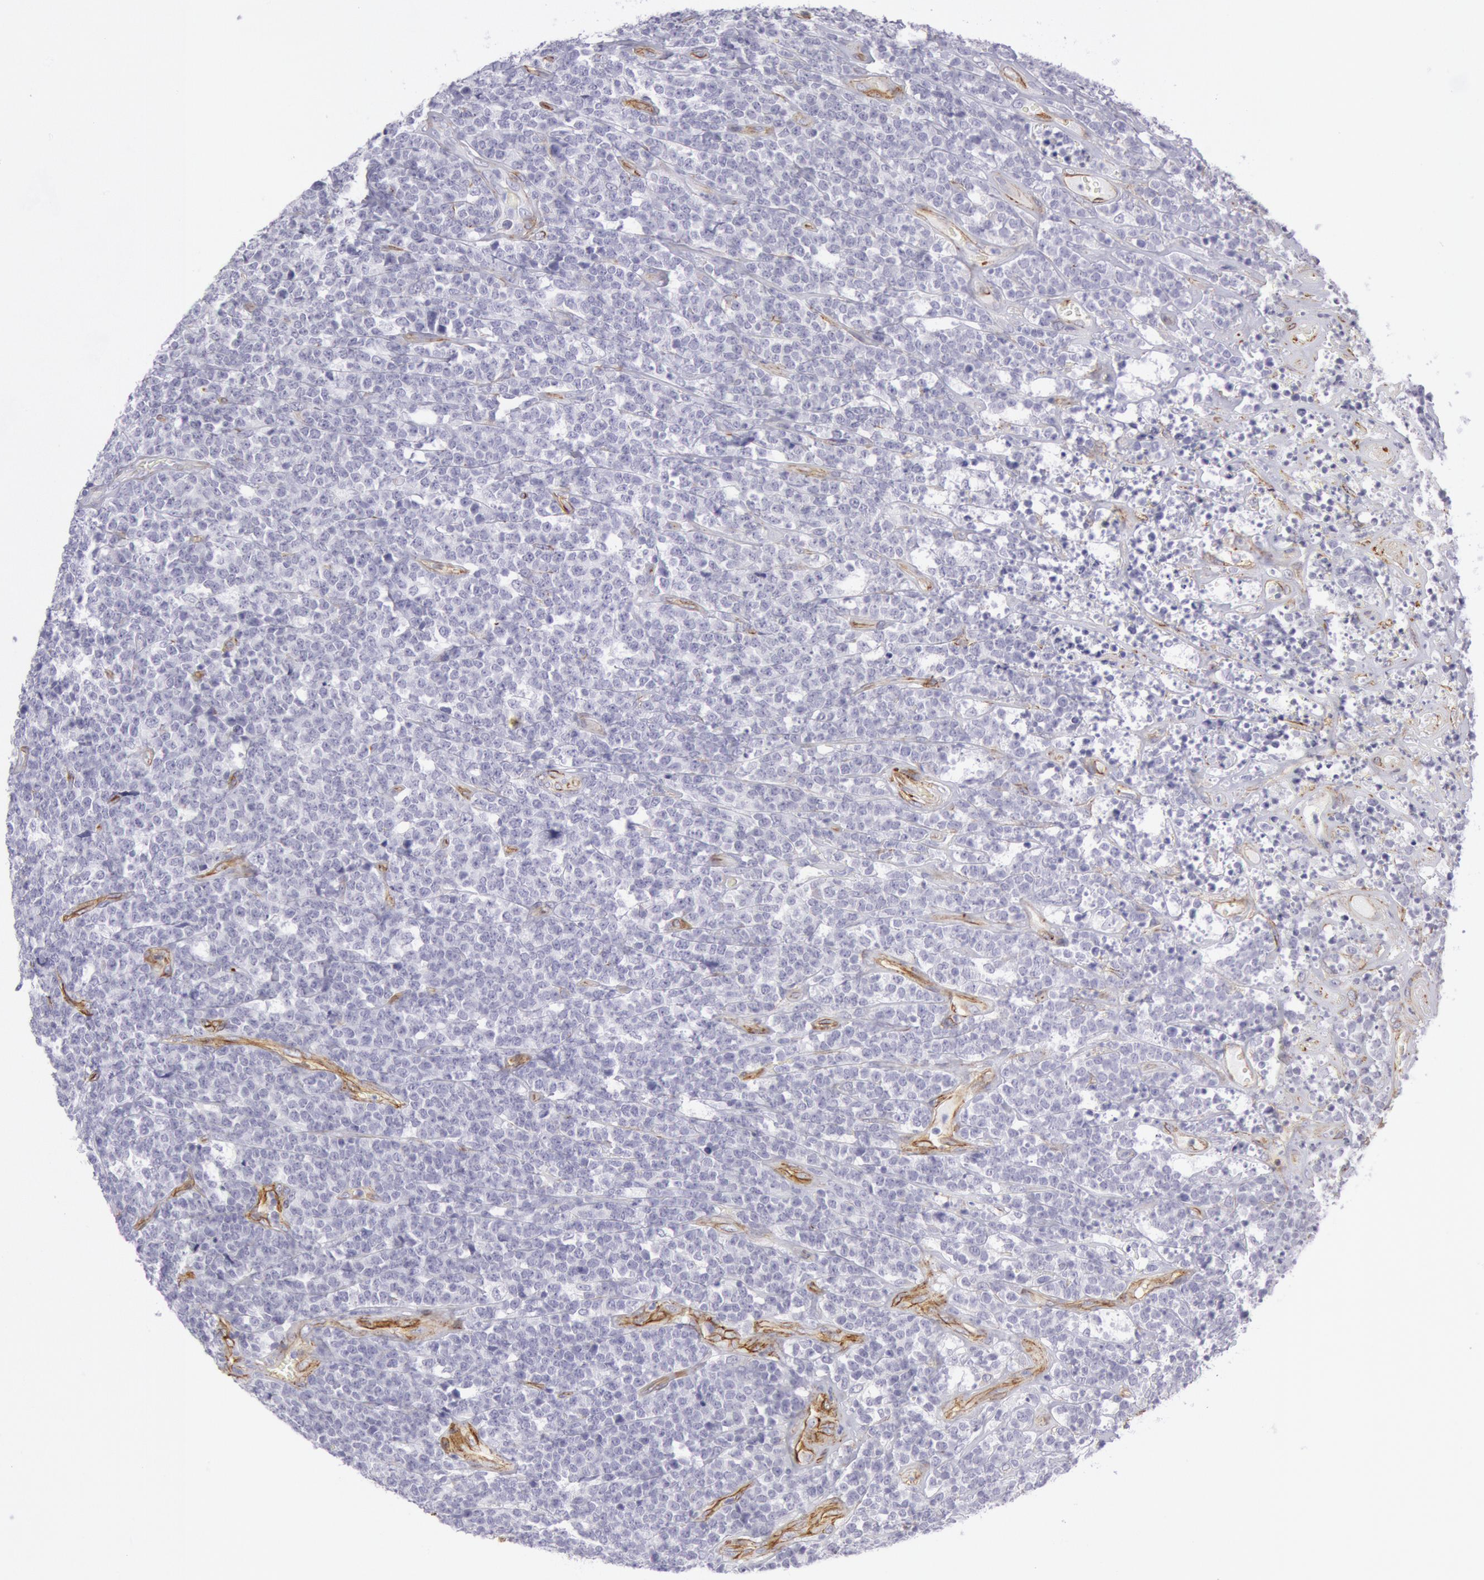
{"staining": {"intensity": "negative", "quantity": "none", "location": "none"}, "tissue": "lymphoma", "cell_type": "Tumor cells", "image_type": "cancer", "snomed": [{"axis": "morphology", "description": "Malignant lymphoma, non-Hodgkin's type, High grade"}, {"axis": "topography", "description": "Small intestine"}, {"axis": "topography", "description": "Colon"}], "caption": "This is an immunohistochemistry micrograph of human high-grade malignant lymphoma, non-Hodgkin's type. There is no staining in tumor cells.", "gene": "CDH13", "patient": {"sex": "male", "age": 8}}